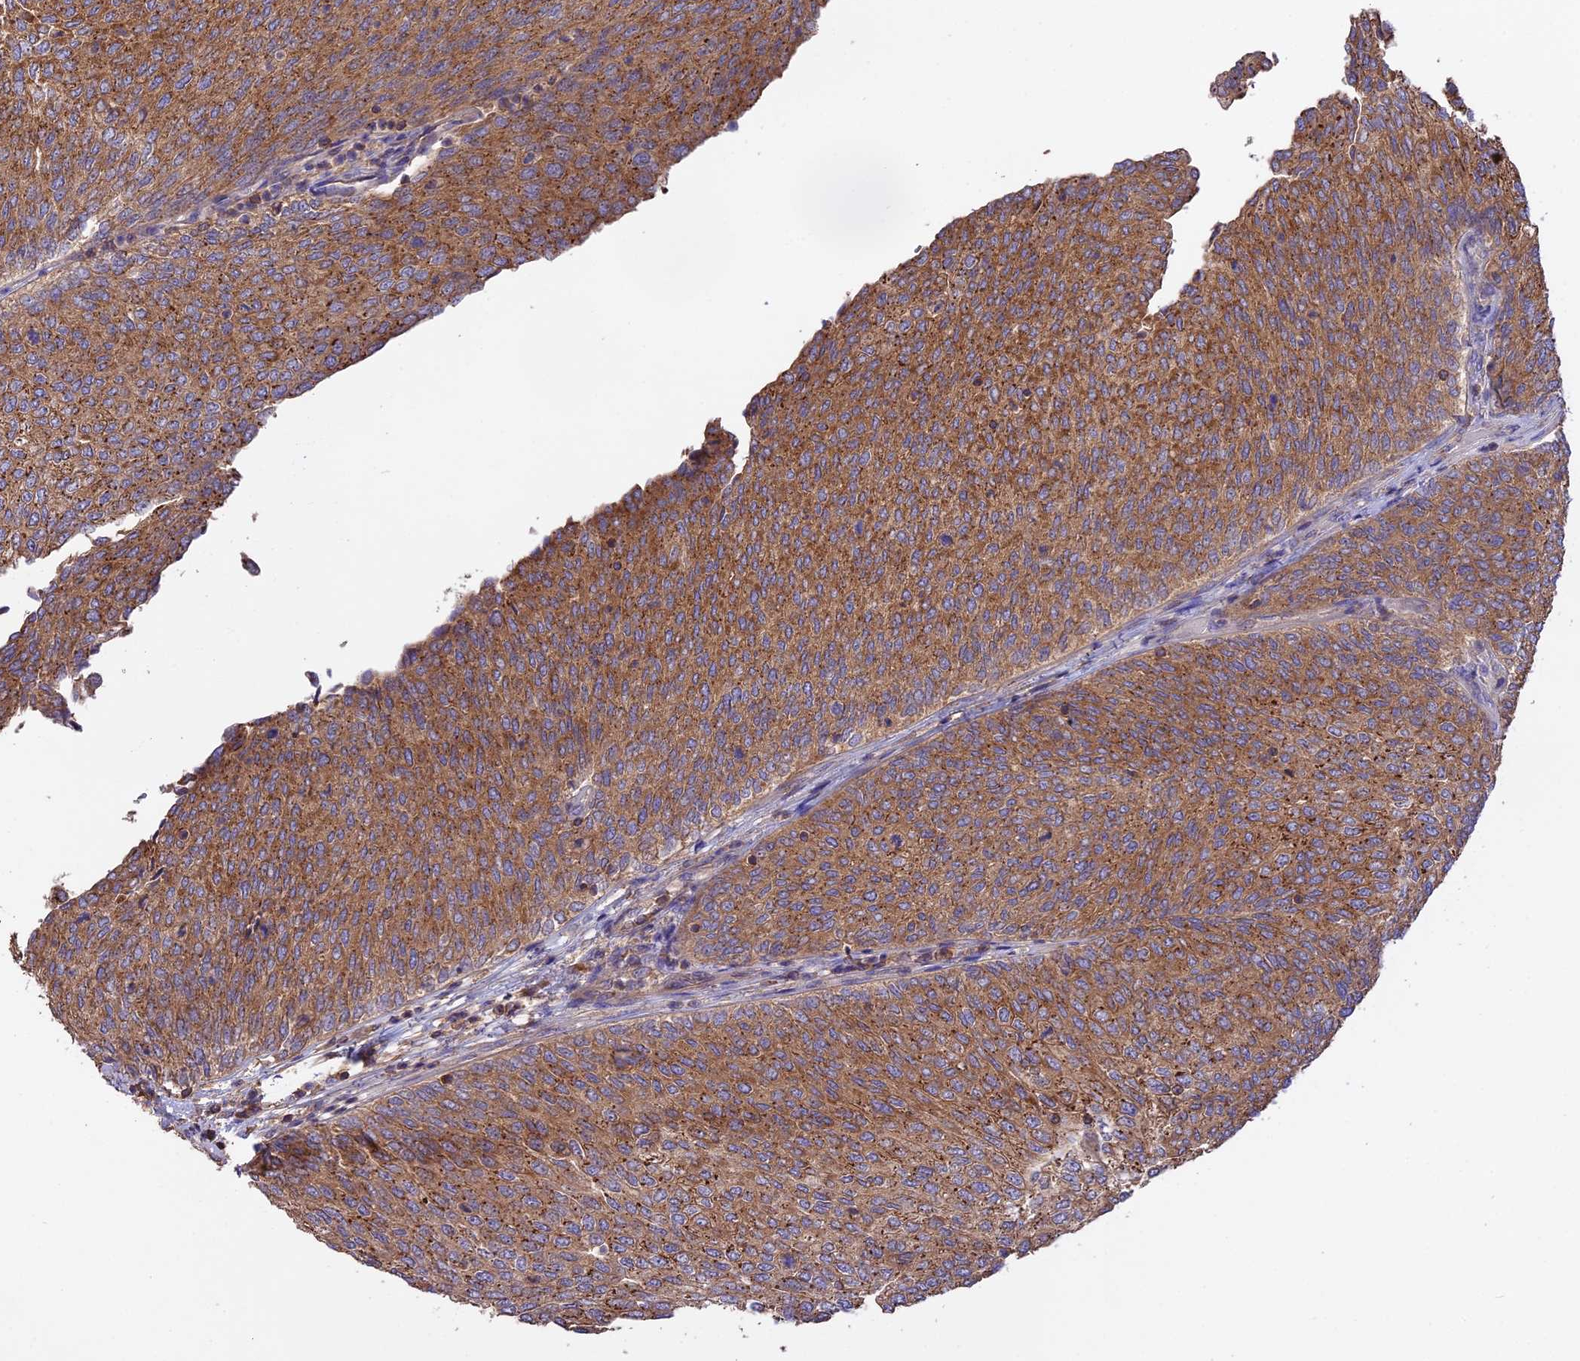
{"staining": {"intensity": "moderate", "quantity": ">75%", "location": "cytoplasmic/membranous"}, "tissue": "urothelial cancer", "cell_type": "Tumor cells", "image_type": "cancer", "snomed": [{"axis": "morphology", "description": "Urothelial carcinoma, Low grade"}, {"axis": "topography", "description": "Urinary bladder"}], "caption": "Immunohistochemical staining of low-grade urothelial carcinoma exhibits moderate cytoplasmic/membranous protein staining in about >75% of tumor cells.", "gene": "NUDT8", "patient": {"sex": "female", "age": 79}}